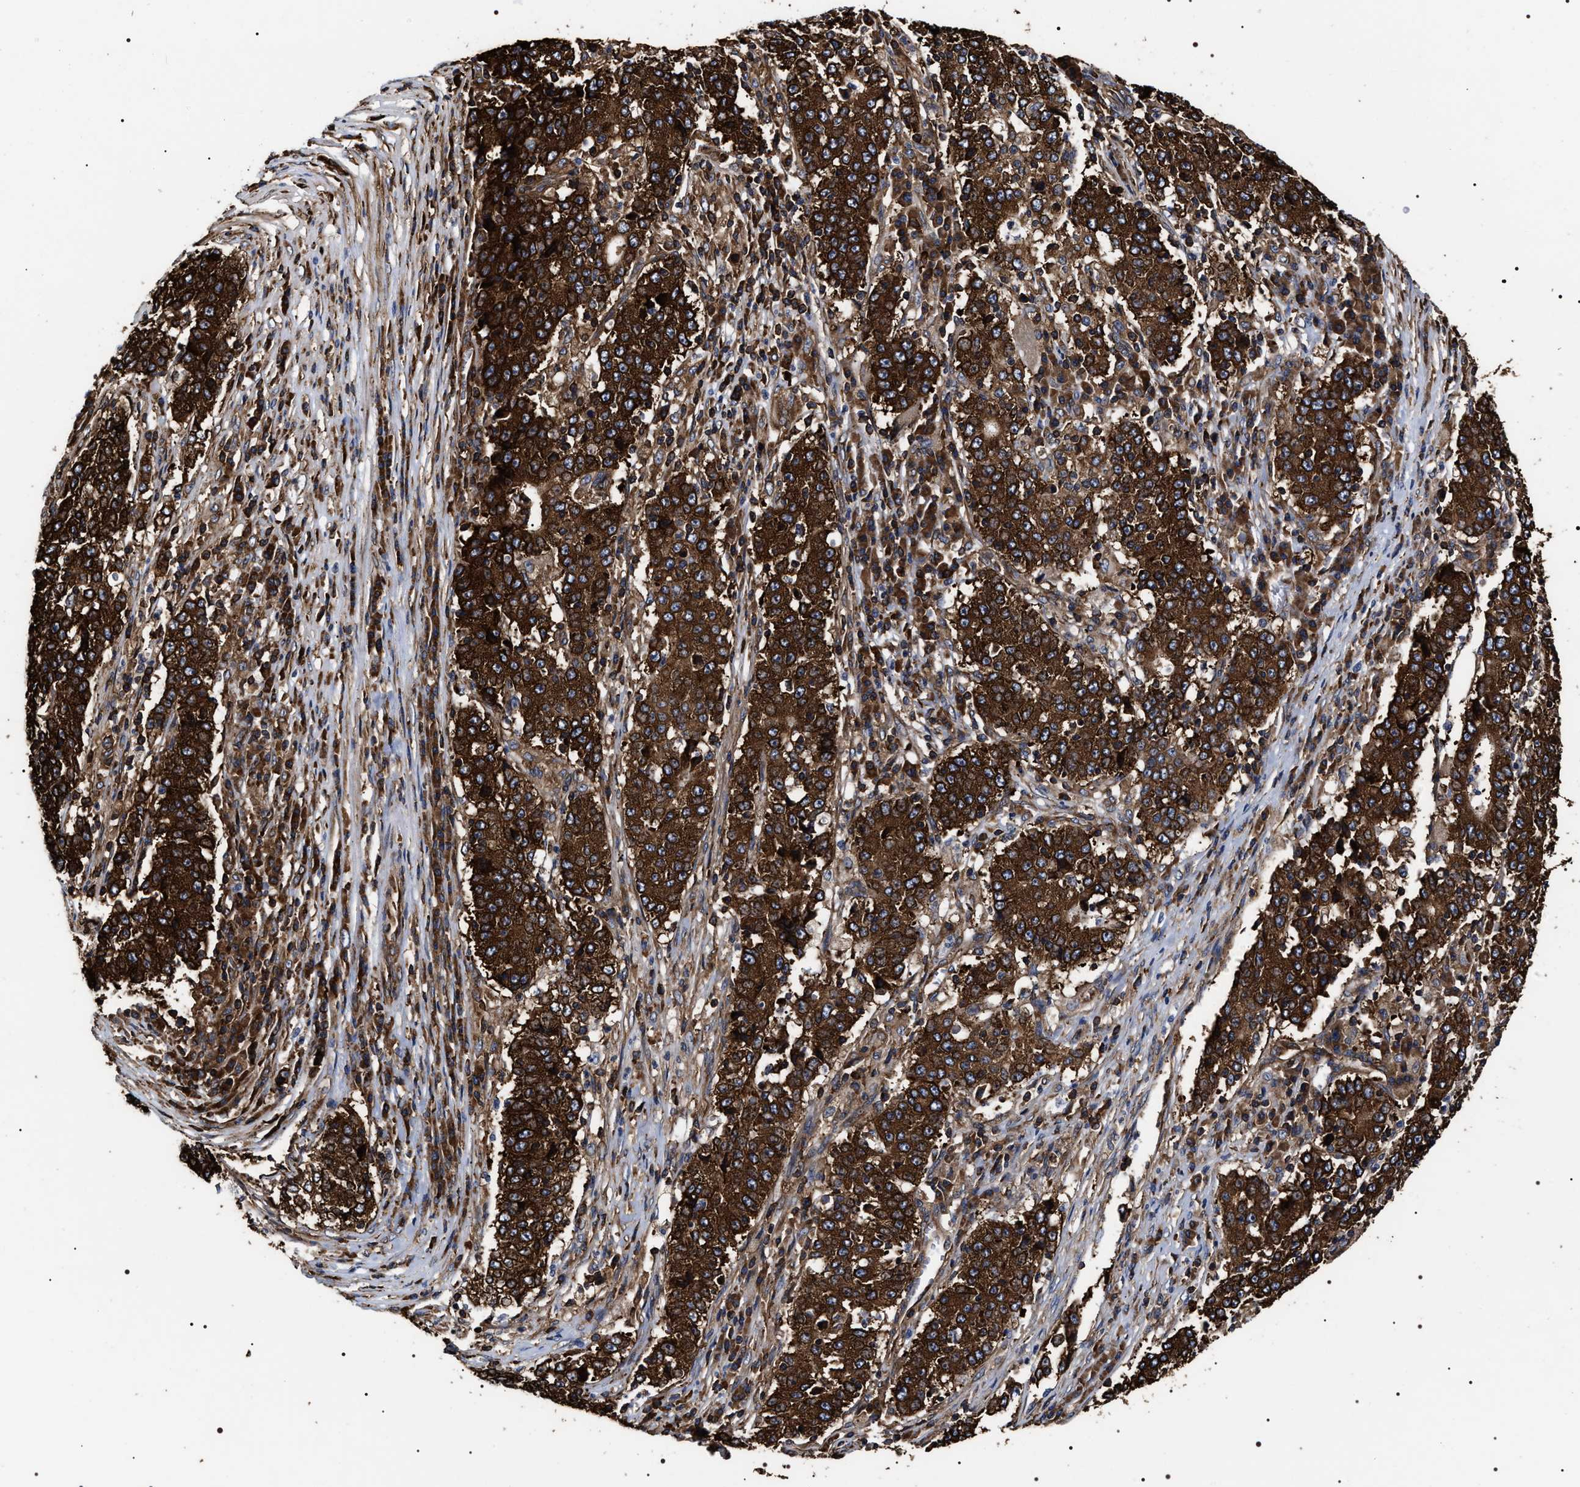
{"staining": {"intensity": "strong", "quantity": ">75%", "location": "cytoplasmic/membranous"}, "tissue": "stomach cancer", "cell_type": "Tumor cells", "image_type": "cancer", "snomed": [{"axis": "morphology", "description": "Adenocarcinoma, NOS"}, {"axis": "topography", "description": "Stomach"}], "caption": "Tumor cells display high levels of strong cytoplasmic/membranous staining in about >75% of cells in adenocarcinoma (stomach).", "gene": "SERBP1", "patient": {"sex": "male", "age": 59}}